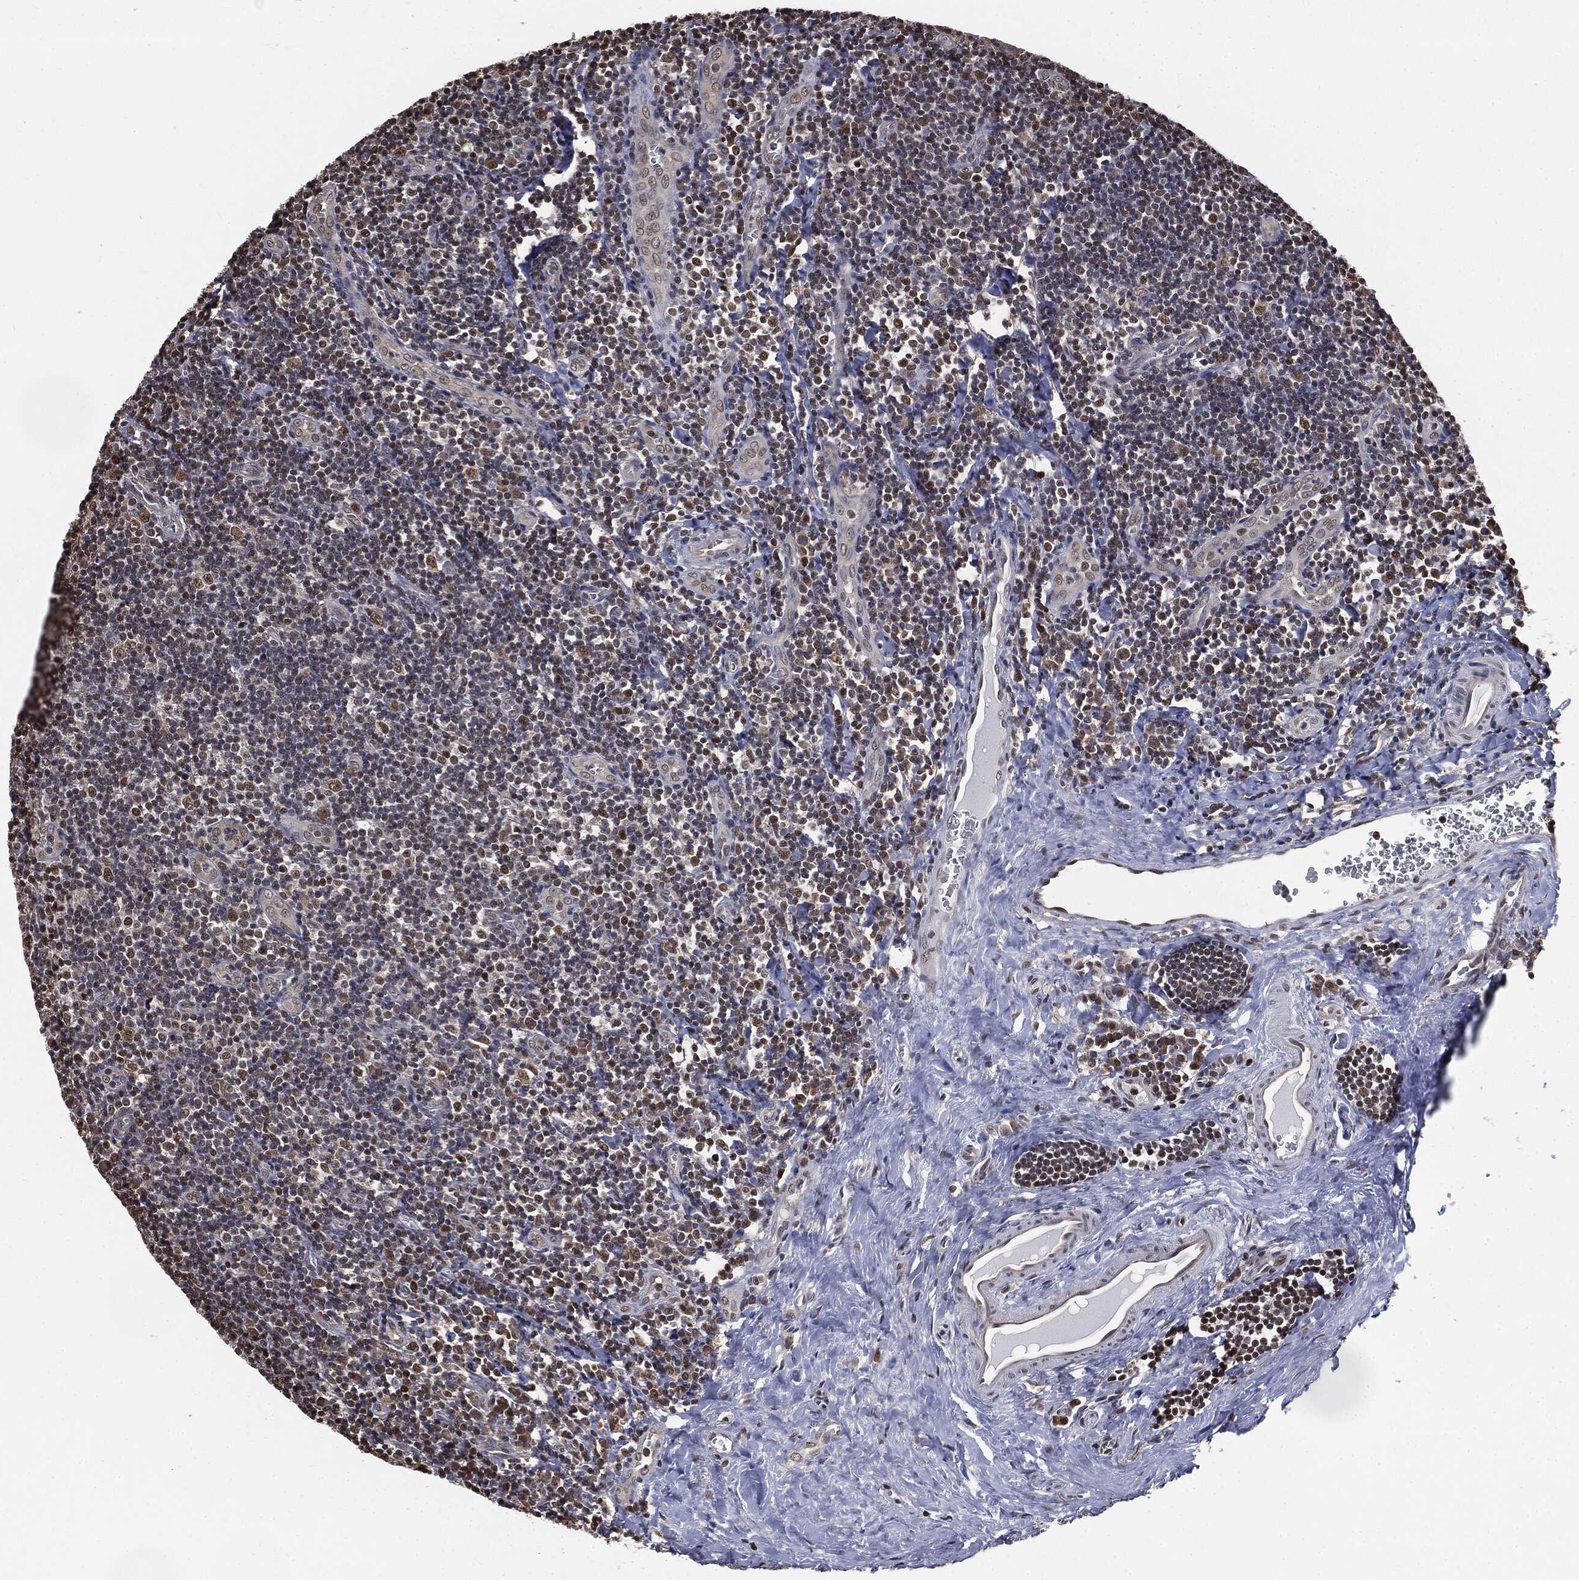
{"staining": {"intensity": "moderate", "quantity": "<25%", "location": "nuclear"}, "tissue": "tonsil", "cell_type": "Germinal center cells", "image_type": "normal", "snomed": [{"axis": "morphology", "description": "Normal tissue, NOS"}, {"axis": "morphology", "description": "Inflammation, NOS"}, {"axis": "topography", "description": "Tonsil"}], "caption": "Germinal center cells exhibit low levels of moderate nuclear staining in about <25% of cells in normal tonsil.", "gene": "SHLD2", "patient": {"sex": "female", "age": 31}}